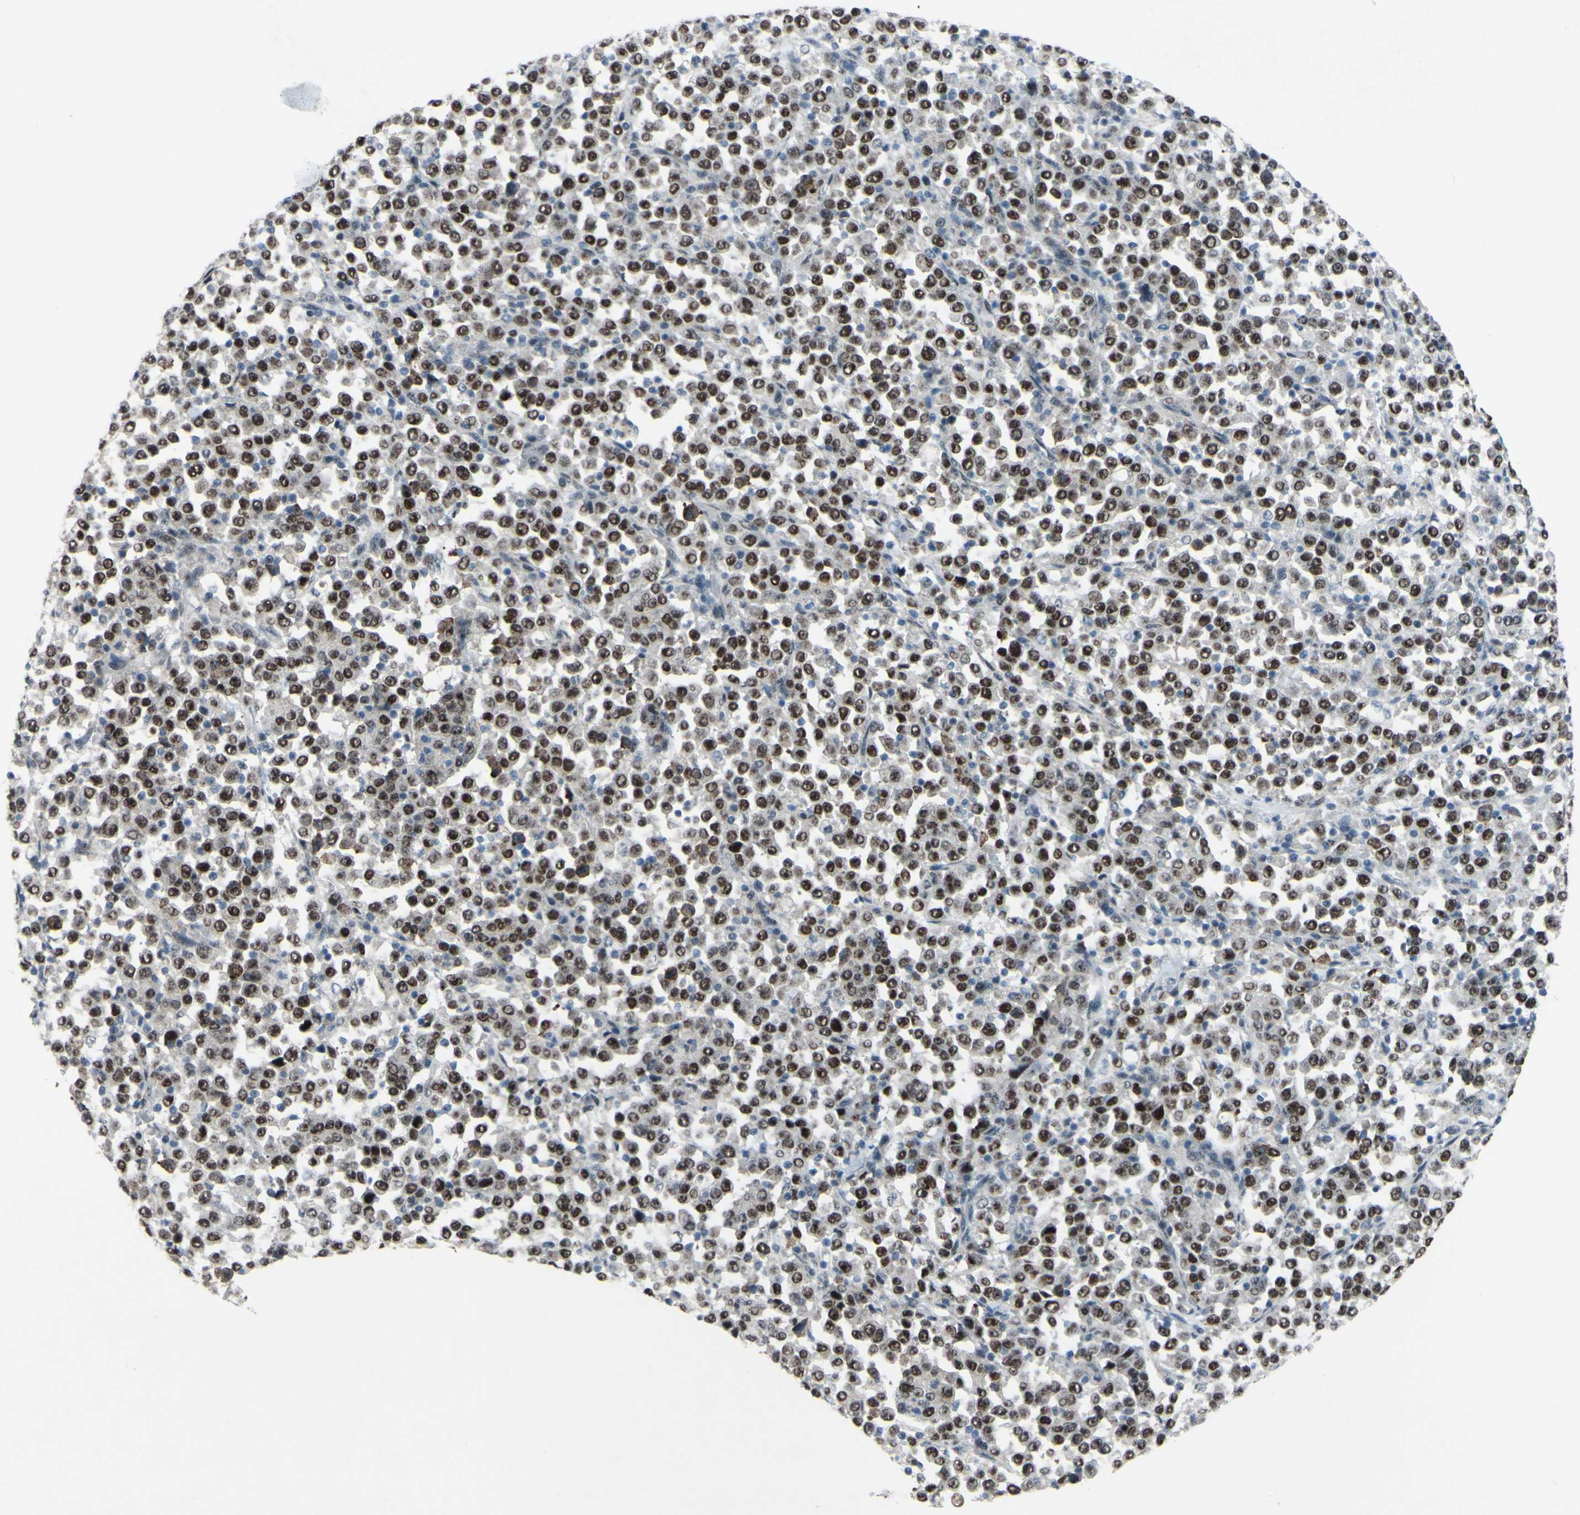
{"staining": {"intensity": "moderate", "quantity": ">75%", "location": "nuclear"}, "tissue": "stomach cancer", "cell_type": "Tumor cells", "image_type": "cancer", "snomed": [{"axis": "morphology", "description": "Normal tissue, NOS"}, {"axis": "morphology", "description": "Adenocarcinoma, NOS"}, {"axis": "topography", "description": "Stomach, upper"}, {"axis": "topography", "description": "Stomach"}], "caption": "Immunohistochemical staining of human stomach cancer (adenocarcinoma) reveals medium levels of moderate nuclear protein staining in about >75% of tumor cells.", "gene": "POLR1A", "patient": {"sex": "male", "age": 59}}